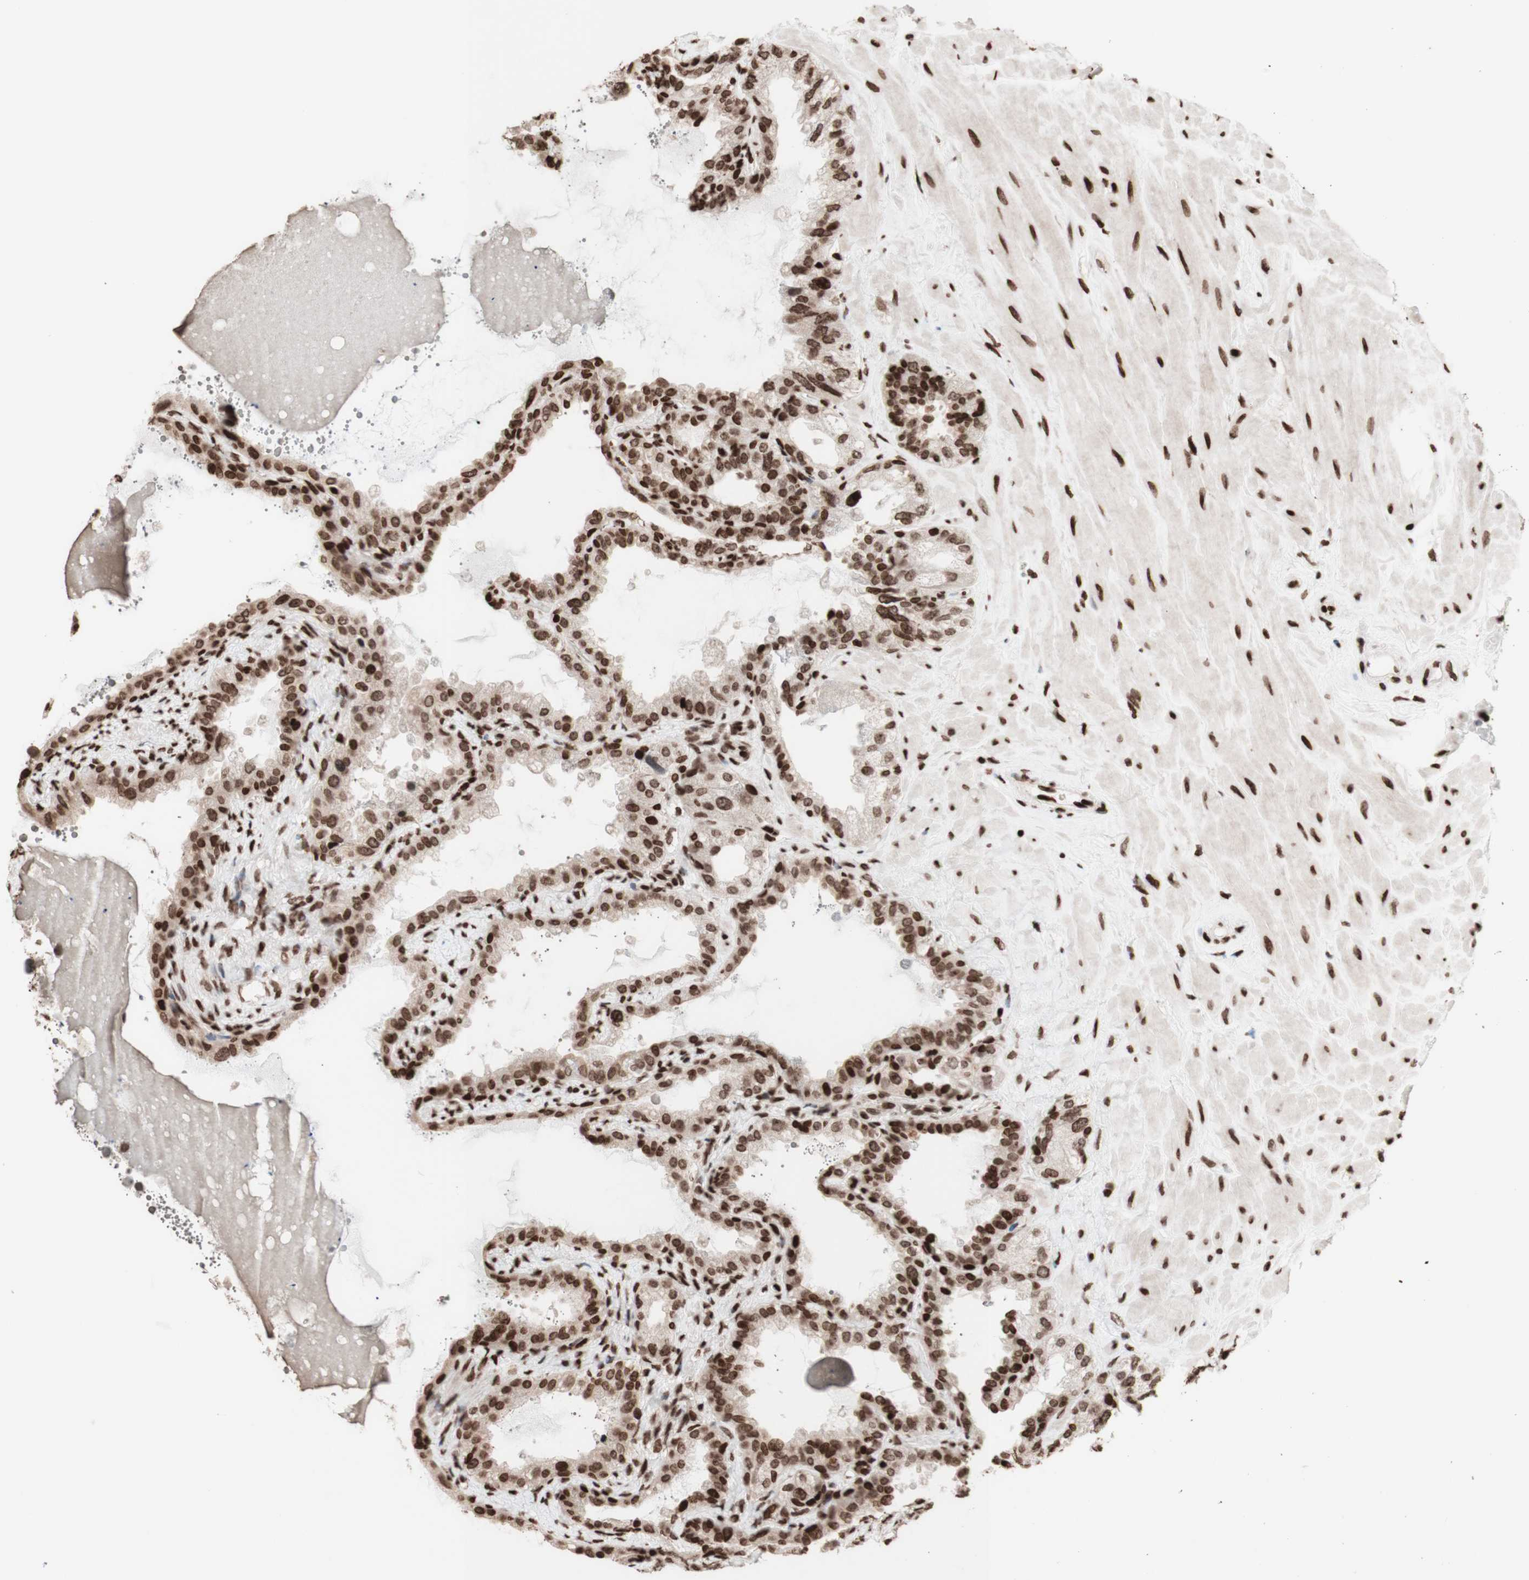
{"staining": {"intensity": "strong", "quantity": ">75%", "location": "cytoplasmic/membranous,nuclear"}, "tissue": "seminal vesicle", "cell_type": "Glandular cells", "image_type": "normal", "snomed": [{"axis": "morphology", "description": "Normal tissue, NOS"}, {"axis": "topography", "description": "Seminal veicle"}], "caption": "Immunohistochemistry micrograph of unremarkable seminal vesicle: seminal vesicle stained using IHC demonstrates high levels of strong protein expression localized specifically in the cytoplasmic/membranous,nuclear of glandular cells, appearing as a cytoplasmic/membranous,nuclear brown color.", "gene": "NCAPD2", "patient": {"sex": "male", "age": 68}}